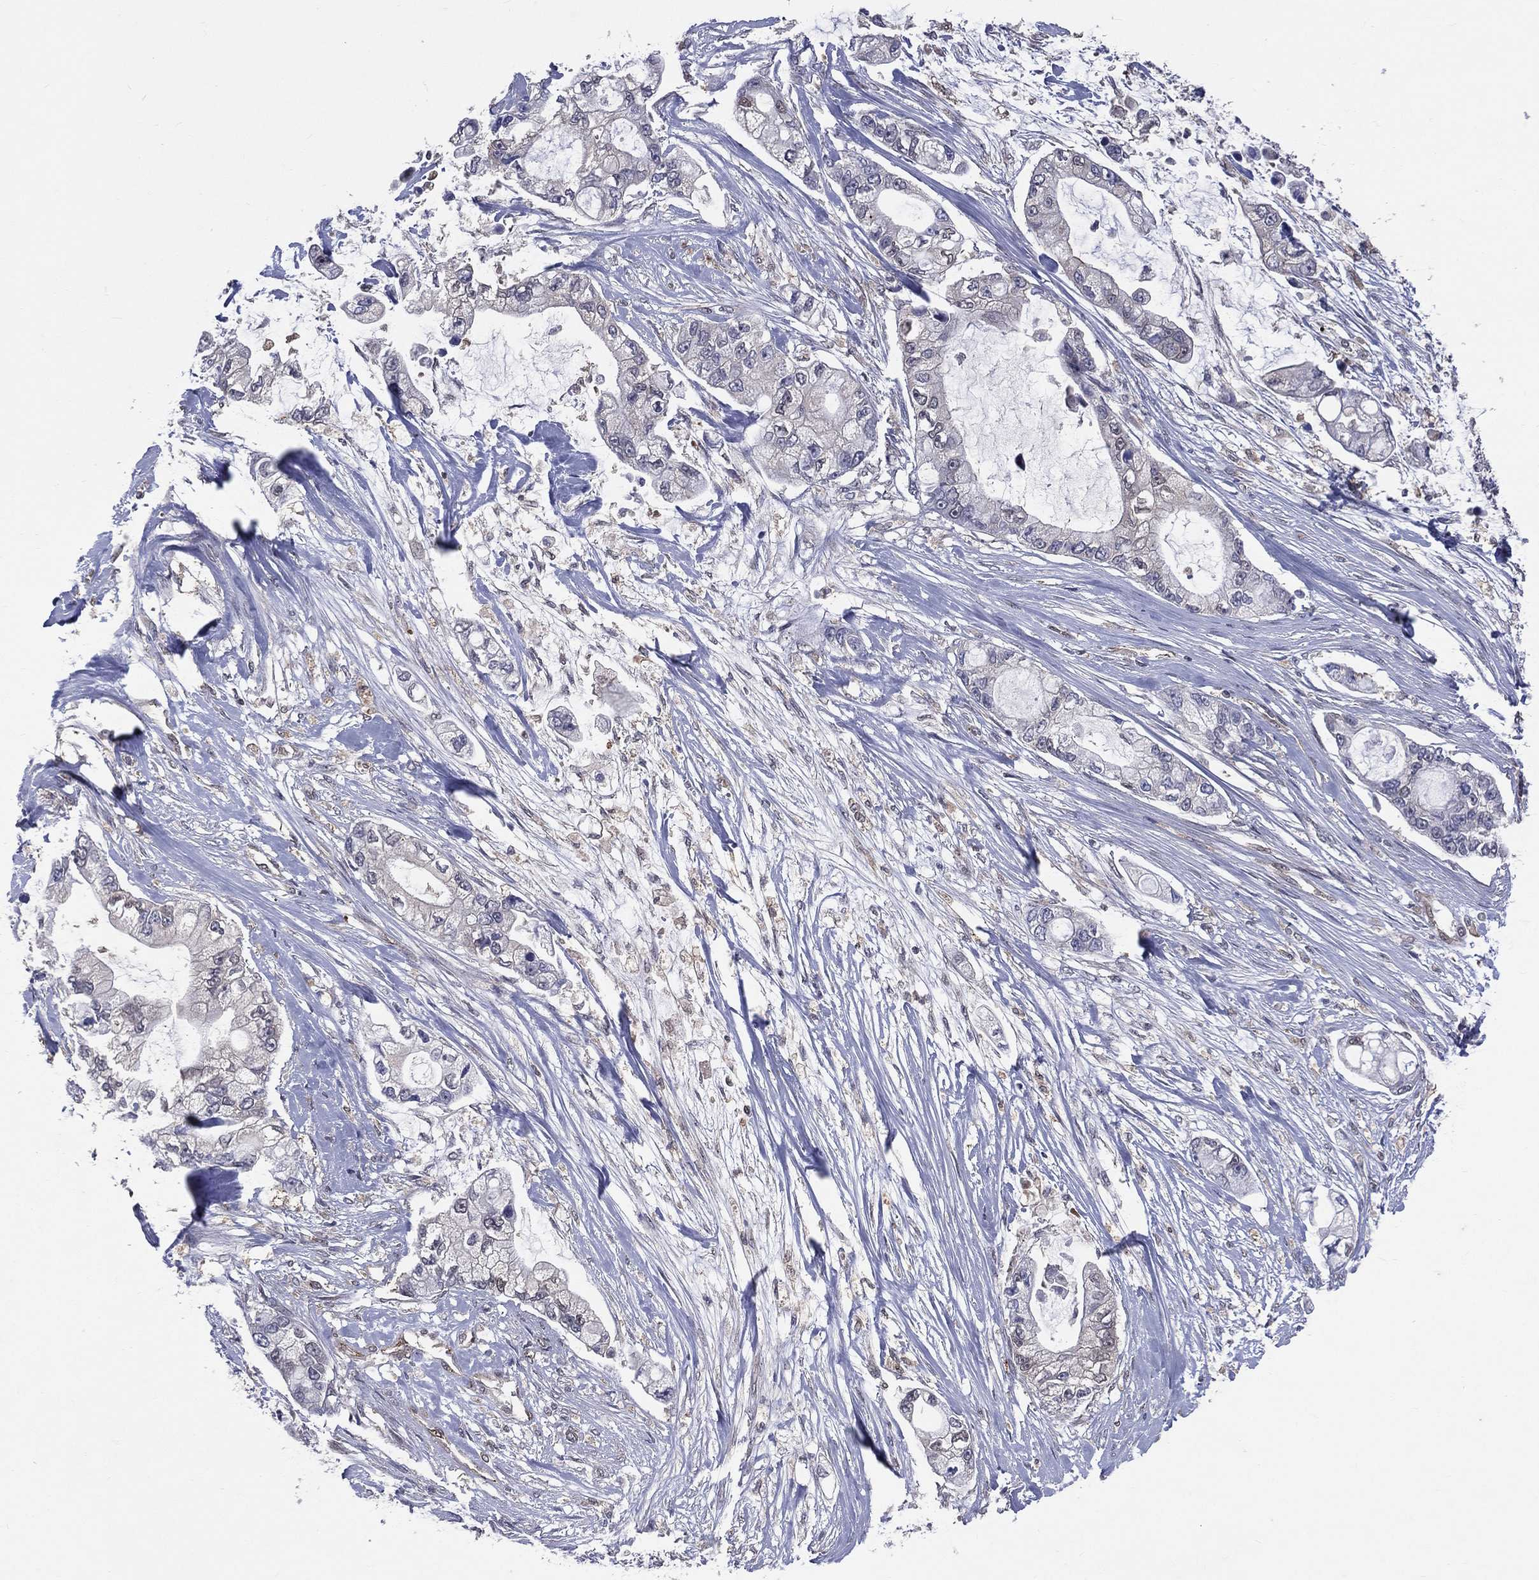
{"staining": {"intensity": "negative", "quantity": "none", "location": "none"}, "tissue": "pancreatic cancer", "cell_type": "Tumor cells", "image_type": "cancer", "snomed": [{"axis": "morphology", "description": "Adenocarcinoma, NOS"}, {"axis": "topography", "description": "Pancreas"}], "caption": "A histopathology image of pancreatic cancer stained for a protein exhibits no brown staining in tumor cells.", "gene": "GMPR2", "patient": {"sex": "female", "age": 69}}